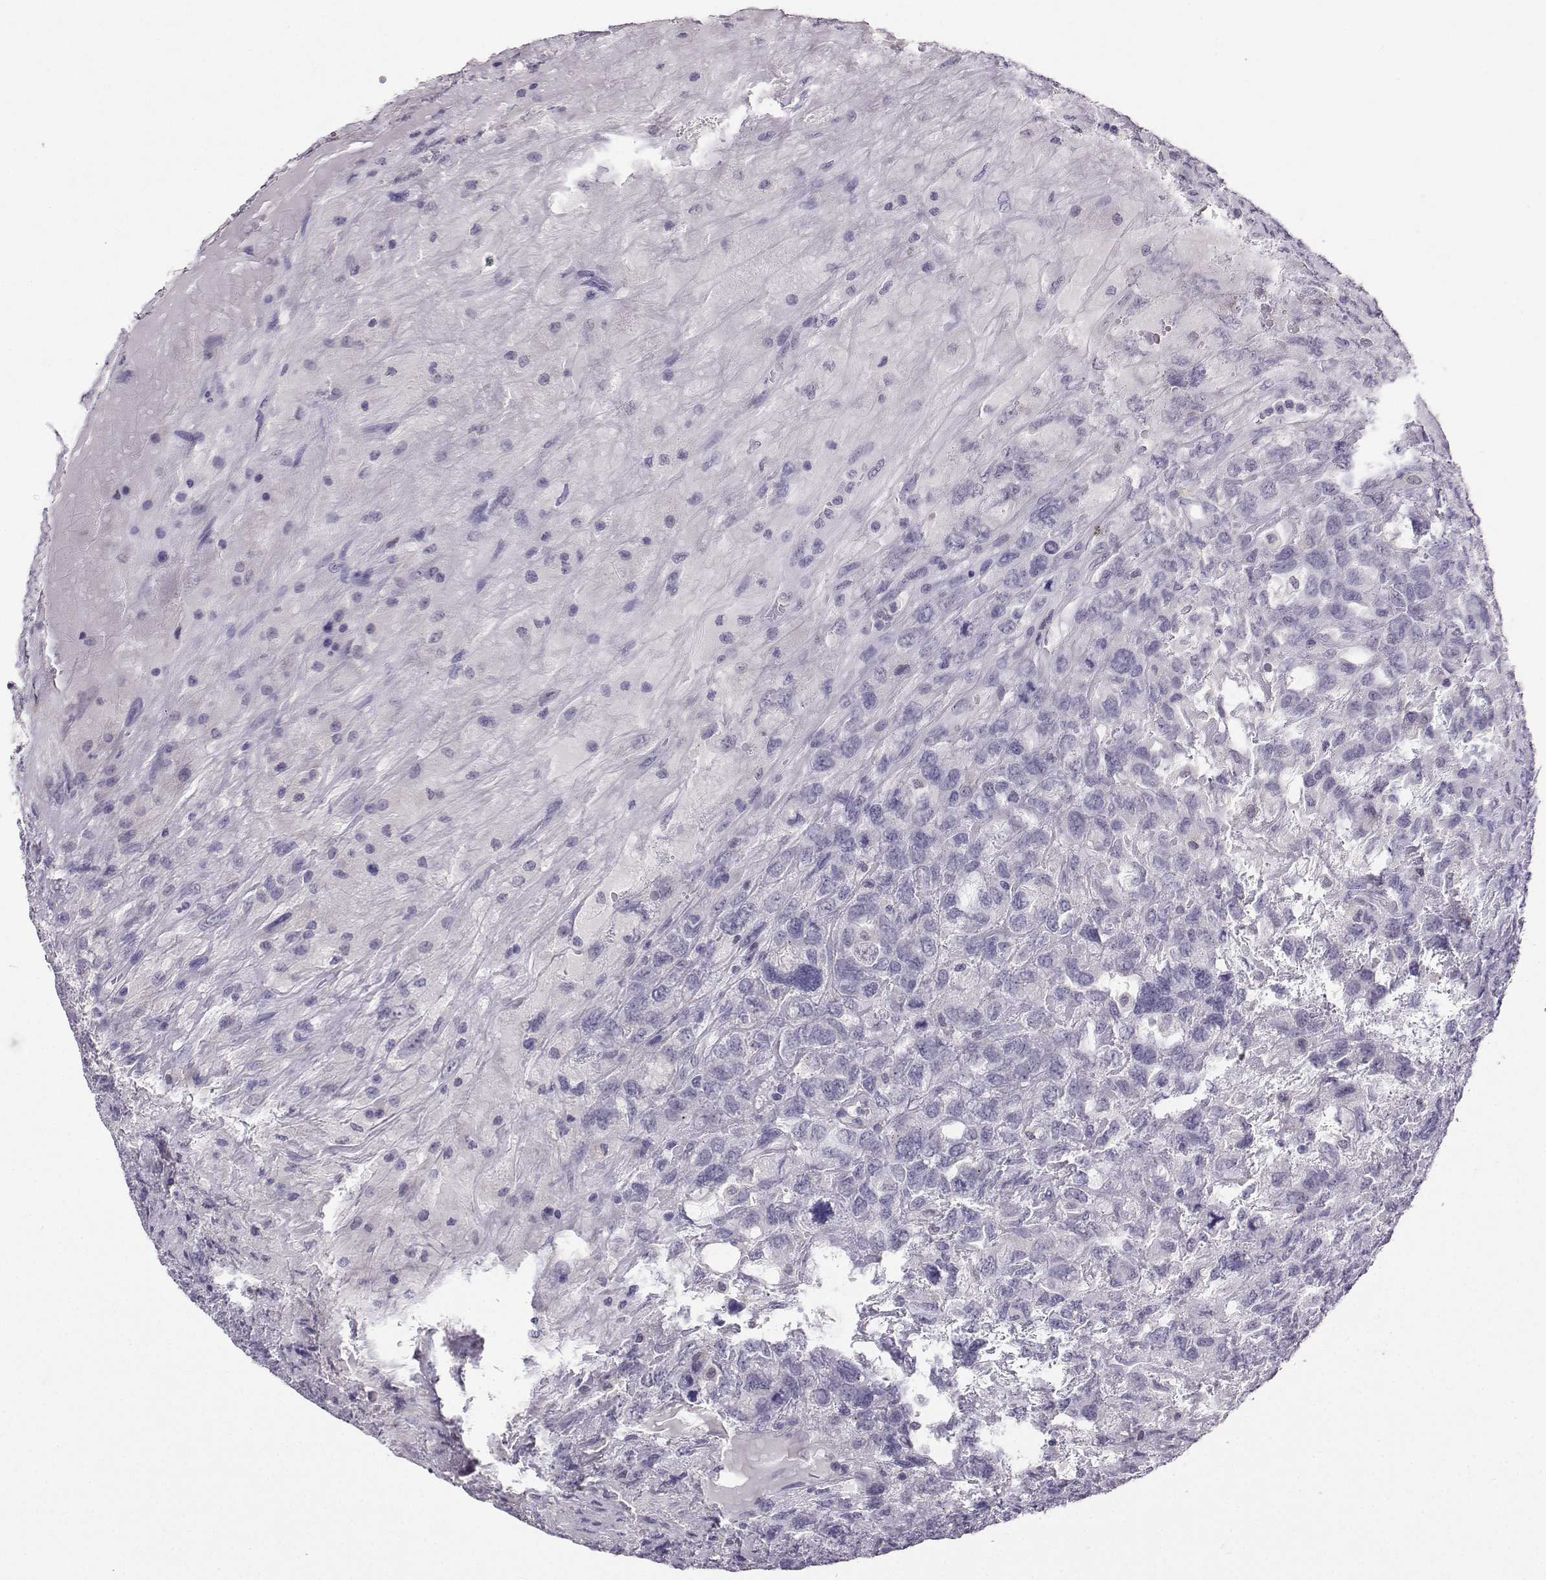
{"staining": {"intensity": "negative", "quantity": "none", "location": "none"}, "tissue": "testis cancer", "cell_type": "Tumor cells", "image_type": "cancer", "snomed": [{"axis": "morphology", "description": "Seminoma, NOS"}, {"axis": "topography", "description": "Testis"}], "caption": "This is an immunohistochemistry histopathology image of human testis cancer. There is no expression in tumor cells.", "gene": "TBR1", "patient": {"sex": "male", "age": 52}}